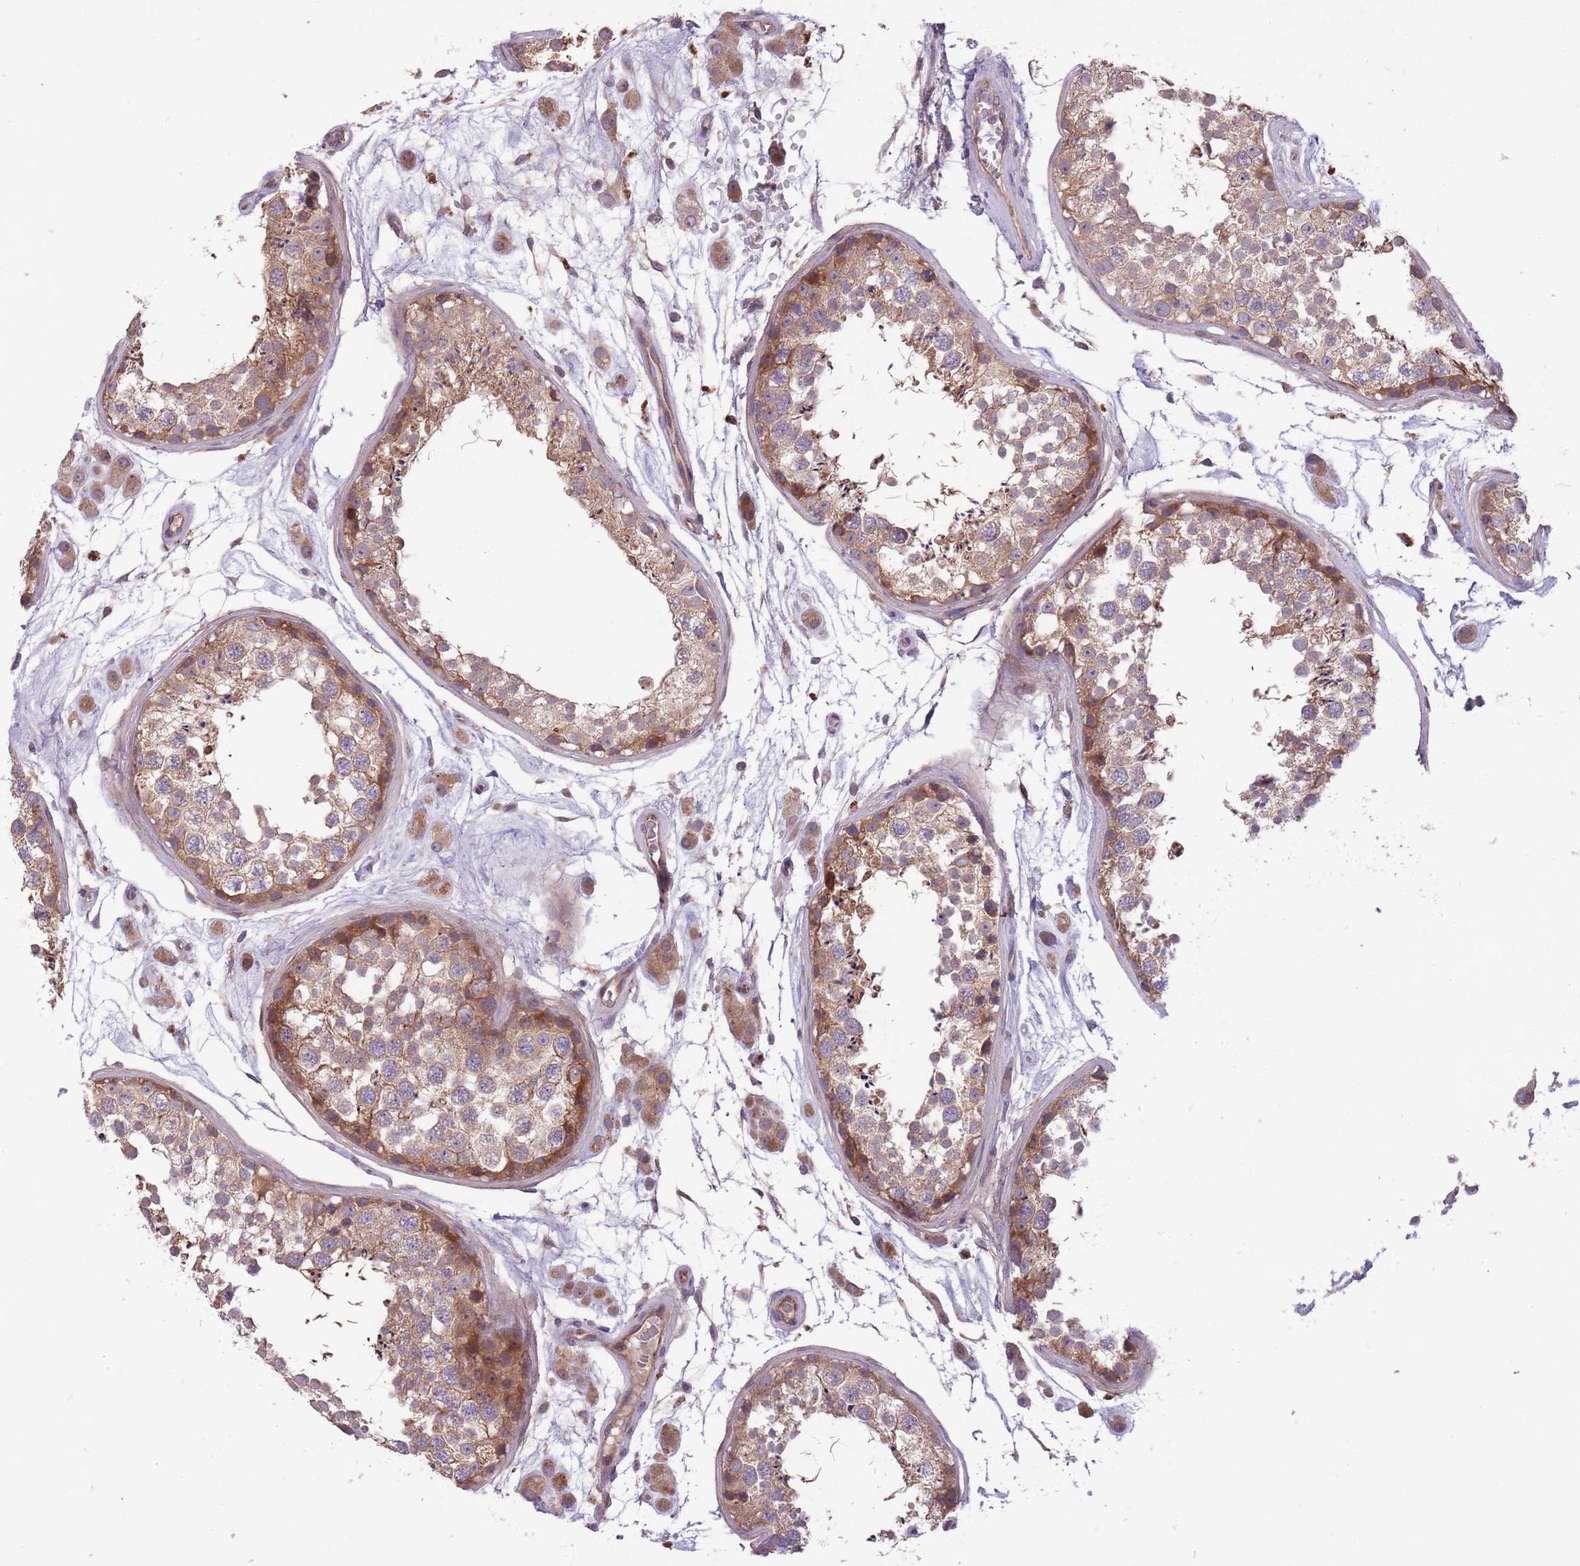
{"staining": {"intensity": "moderate", "quantity": ">75%", "location": "cytoplasmic/membranous"}, "tissue": "testis", "cell_type": "Cells in seminiferous ducts", "image_type": "normal", "snomed": [{"axis": "morphology", "description": "Normal tissue, NOS"}, {"axis": "topography", "description": "Testis"}], "caption": "Immunohistochemical staining of unremarkable testis displays moderate cytoplasmic/membranous protein staining in approximately >75% of cells in seminiferous ducts.", "gene": "ITPKC", "patient": {"sex": "male", "age": 25}}